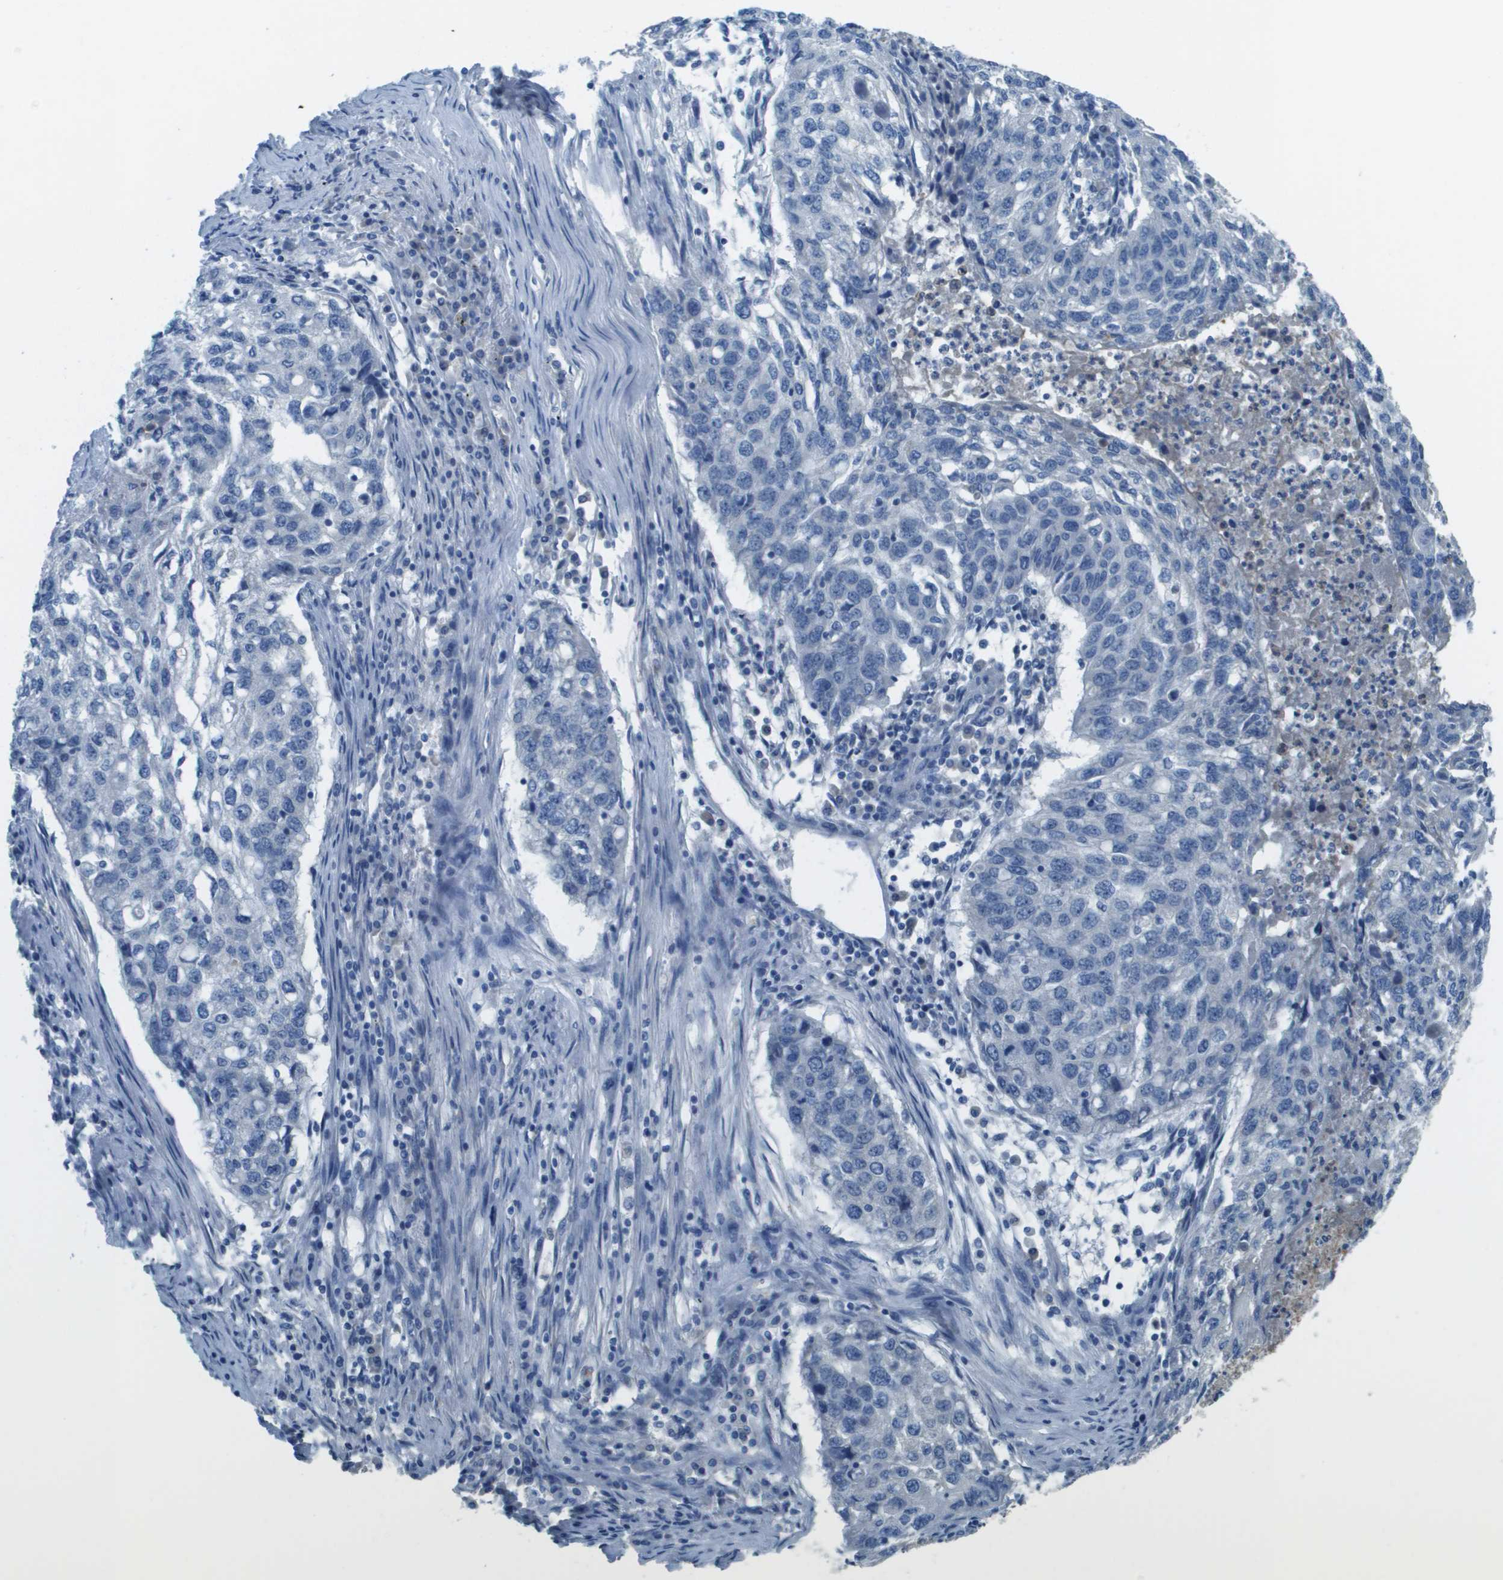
{"staining": {"intensity": "negative", "quantity": "none", "location": "none"}, "tissue": "lung cancer", "cell_type": "Tumor cells", "image_type": "cancer", "snomed": [{"axis": "morphology", "description": "Squamous cell carcinoma, NOS"}, {"axis": "topography", "description": "Lung"}], "caption": "Immunohistochemistry of human lung cancer demonstrates no expression in tumor cells. The staining was performed using DAB to visualize the protein expression in brown, while the nuclei were stained in blue with hematoxylin (Magnification: 20x).", "gene": "PTGDR2", "patient": {"sex": "female", "age": 63}}